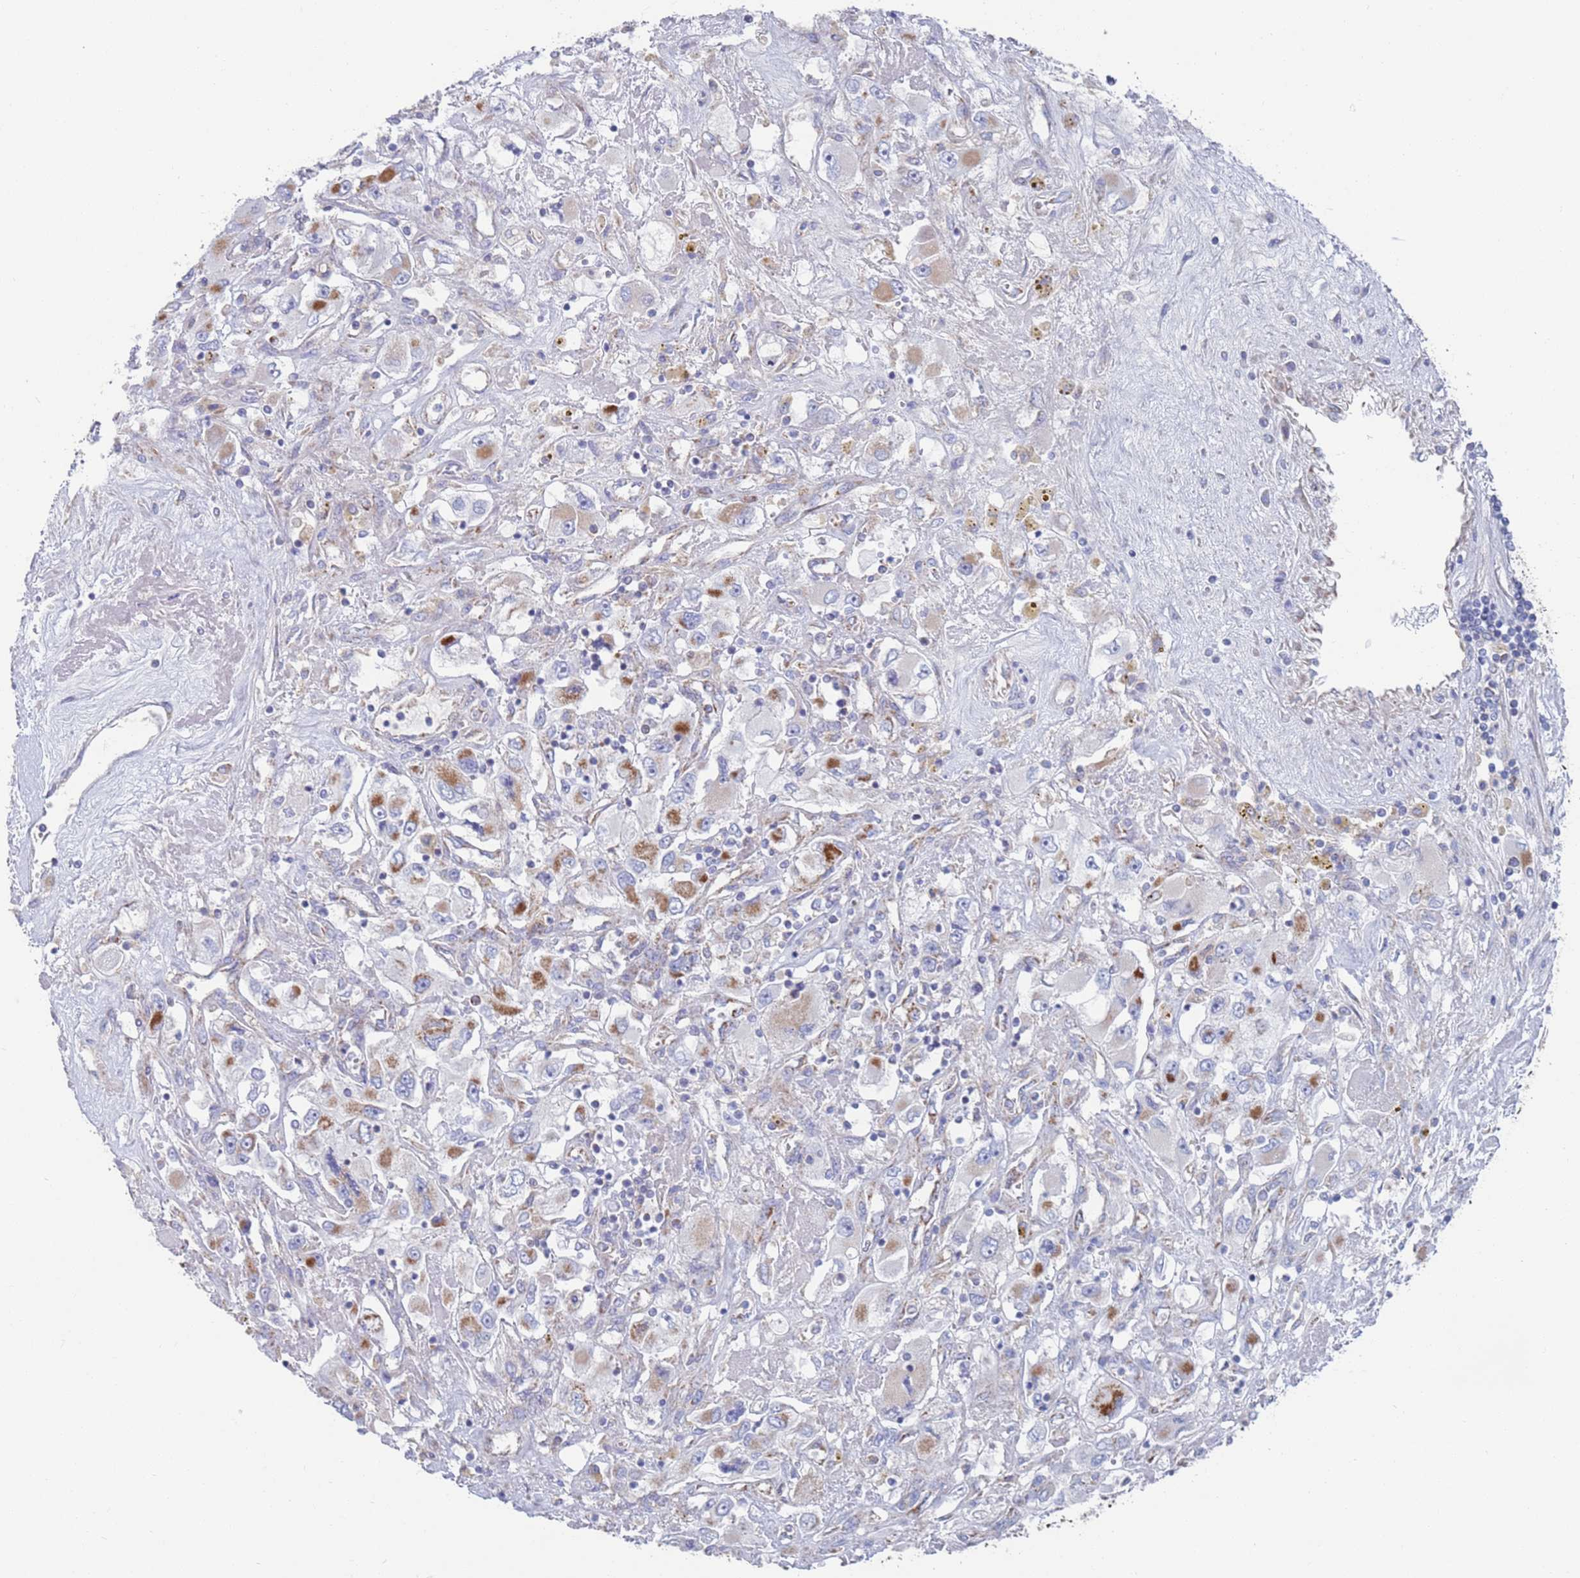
{"staining": {"intensity": "moderate", "quantity": "<25%", "location": "cytoplasmic/membranous"}, "tissue": "renal cancer", "cell_type": "Tumor cells", "image_type": "cancer", "snomed": [{"axis": "morphology", "description": "Adenocarcinoma, NOS"}, {"axis": "topography", "description": "Kidney"}], "caption": "Renal cancer was stained to show a protein in brown. There is low levels of moderate cytoplasmic/membranous positivity in approximately <25% of tumor cells. (Brightfield microscopy of DAB IHC at high magnification).", "gene": "MRPL22", "patient": {"sex": "female", "age": 52}}